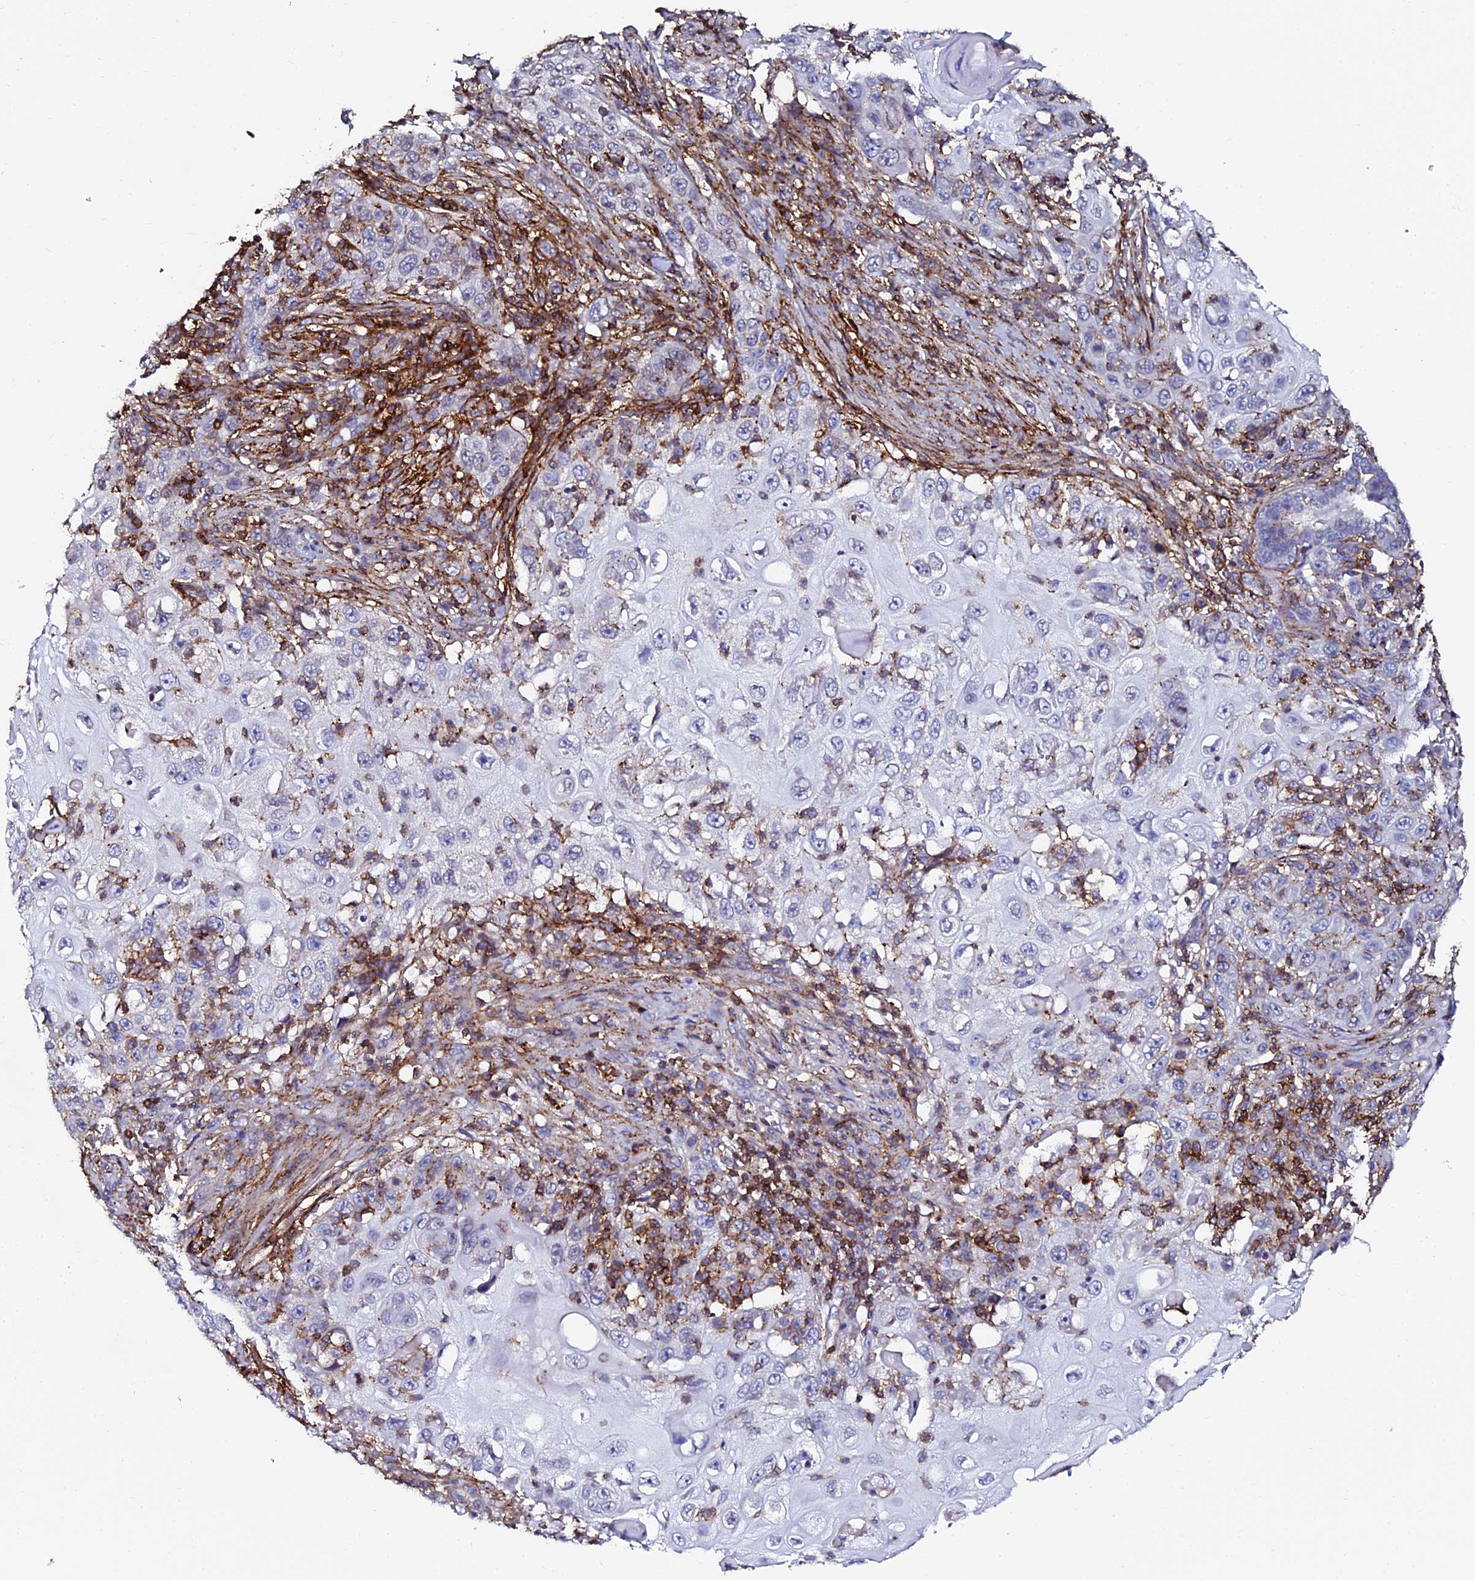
{"staining": {"intensity": "negative", "quantity": "none", "location": "none"}, "tissue": "skin cancer", "cell_type": "Tumor cells", "image_type": "cancer", "snomed": [{"axis": "morphology", "description": "Squamous cell carcinoma, NOS"}, {"axis": "topography", "description": "Skin"}], "caption": "A photomicrograph of skin cancer (squamous cell carcinoma) stained for a protein demonstrates no brown staining in tumor cells. Nuclei are stained in blue.", "gene": "AAAS", "patient": {"sex": "female", "age": 88}}